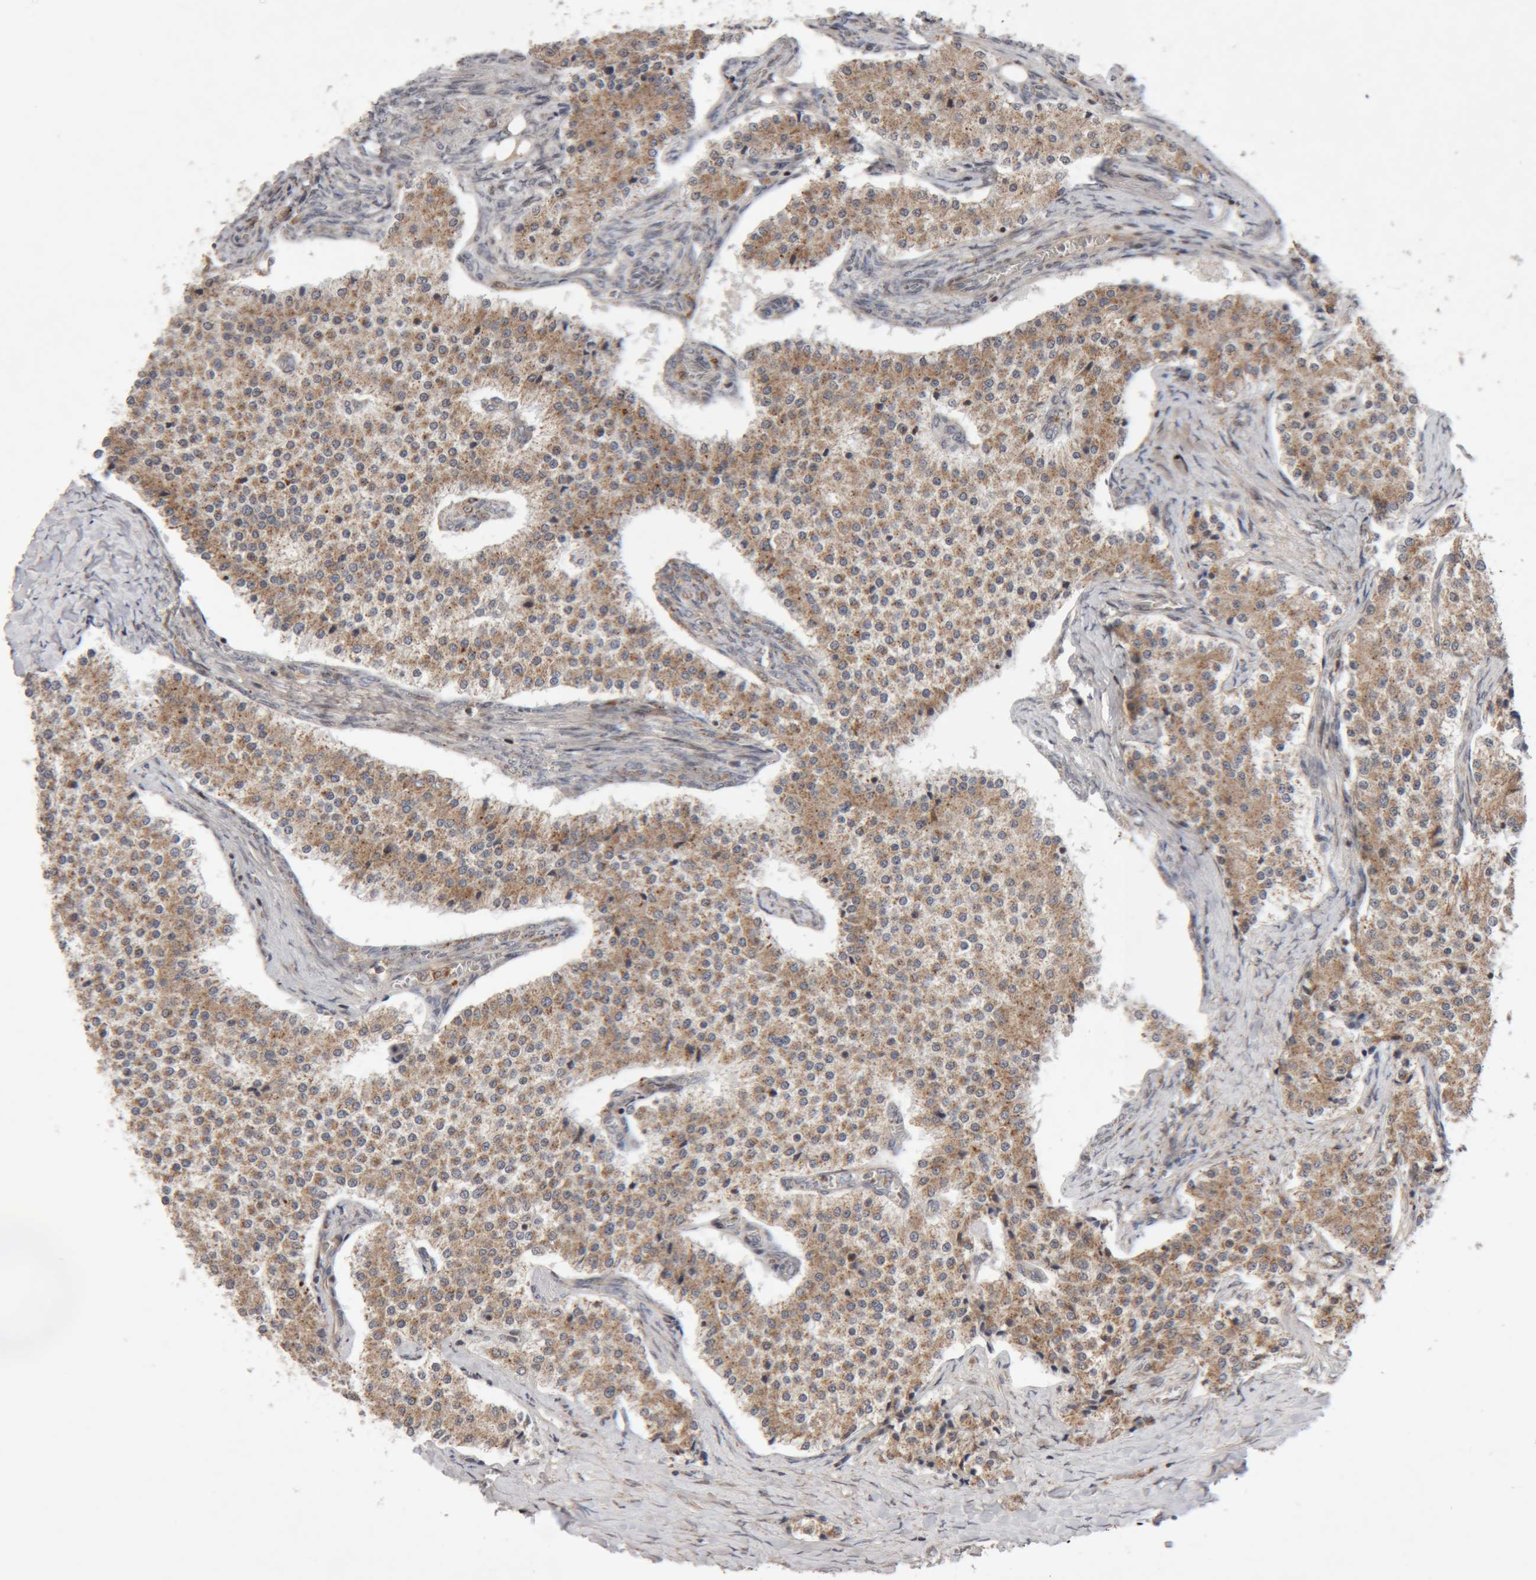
{"staining": {"intensity": "moderate", "quantity": ">75%", "location": "cytoplasmic/membranous"}, "tissue": "carcinoid", "cell_type": "Tumor cells", "image_type": "cancer", "snomed": [{"axis": "morphology", "description": "Carcinoid, malignant, NOS"}, {"axis": "topography", "description": "Colon"}], "caption": "Immunohistochemistry (IHC) (DAB (3,3'-diaminobenzidine)) staining of carcinoid (malignant) shows moderate cytoplasmic/membranous protein staining in about >75% of tumor cells.", "gene": "KIF21B", "patient": {"sex": "female", "age": 52}}